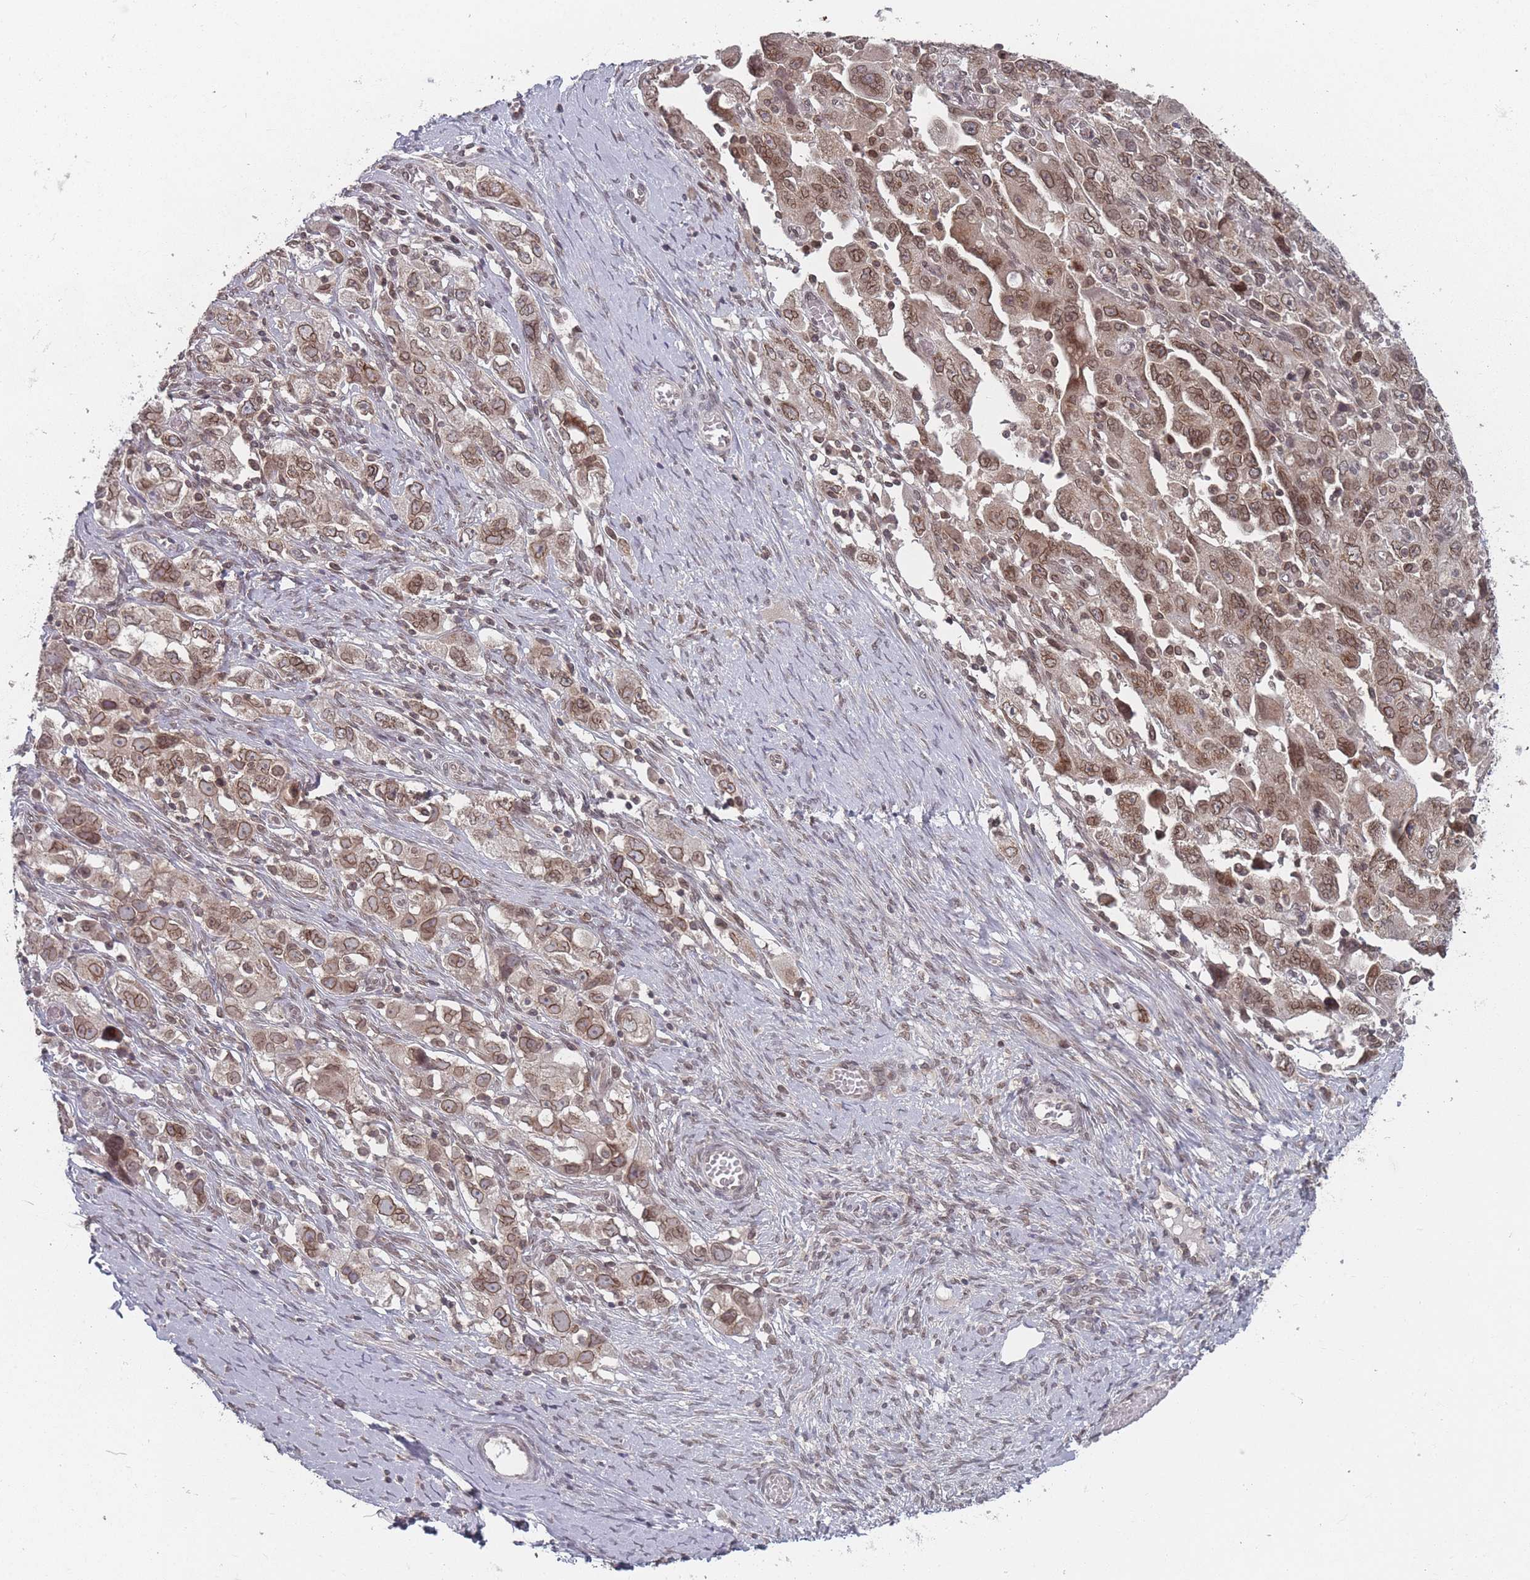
{"staining": {"intensity": "moderate", "quantity": ">75%", "location": "cytoplasmic/membranous,nuclear"}, "tissue": "ovarian cancer", "cell_type": "Tumor cells", "image_type": "cancer", "snomed": [{"axis": "morphology", "description": "Carcinoma, NOS"}, {"axis": "morphology", "description": "Cystadenocarcinoma, serous, NOS"}, {"axis": "topography", "description": "Ovary"}], "caption": "The image displays a brown stain indicating the presence of a protein in the cytoplasmic/membranous and nuclear of tumor cells in ovarian carcinoma. Using DAB (brown) and hematoxylin (blue) stains, captured at high magnification using brightfield microscopy.", "gene": "TBC1D25", "patient": {"sex": "female", "age": 69}}